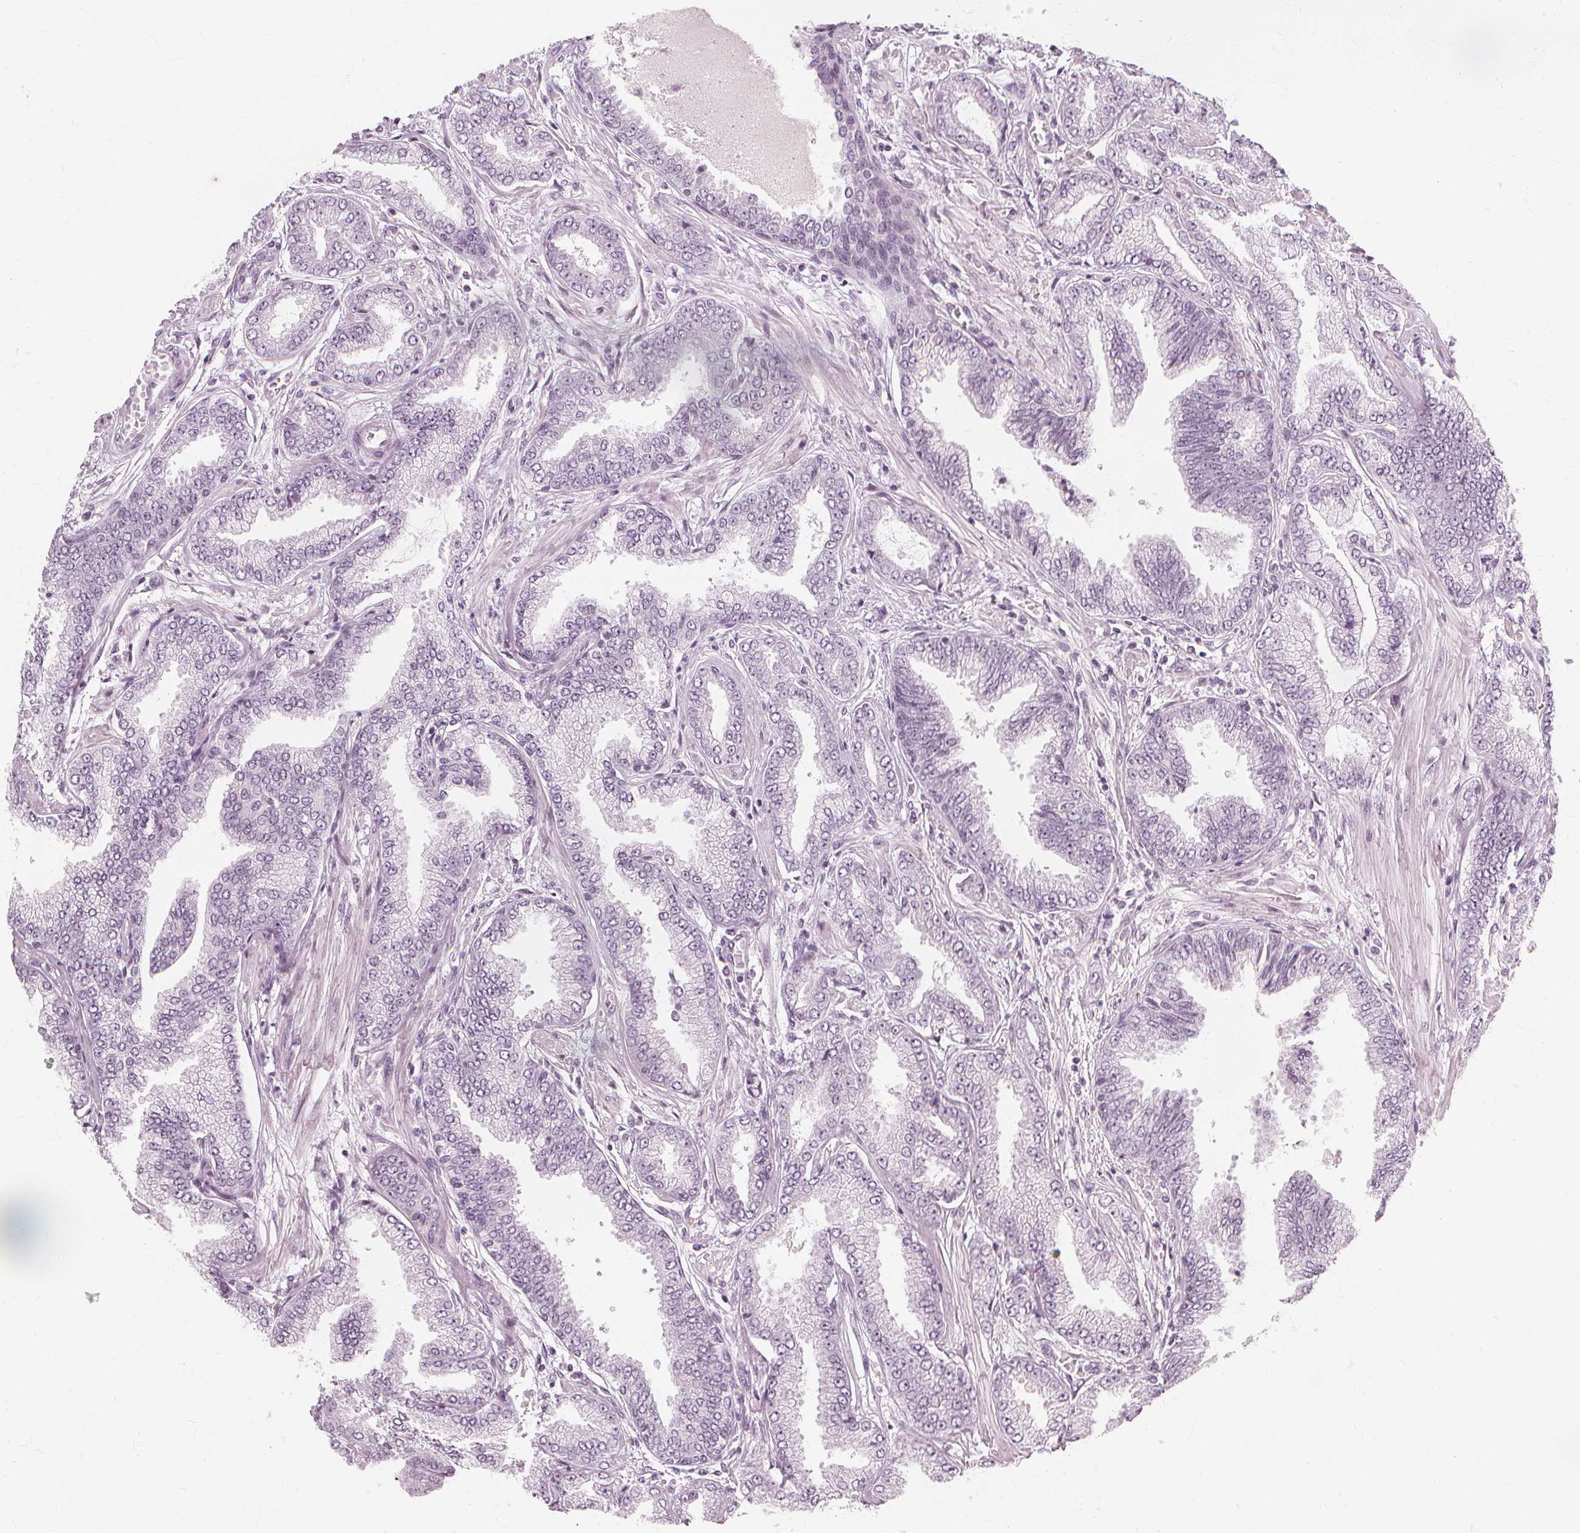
{"staining": {"intensity": "negative", "quantity": "none", "location": "none"}, "tissue": "prostate cancer", "cell_type": "Tumor cells", "image_type": "cancer", "snomed": [{"axis": "morphology", "description": "Adenocarcinoma, Low grade"}, {"axis": "topography", "description": "Prostate"}], "caption": "DAB (3,3'-diaminobenzidine) immunohistochemical staining of prostate cancer (adenocarcinoma (low-grade)) shows no significant positivity in tumor cells.", "gene": "NXPE1", "patient": {"sex": "male", "age": 55}}